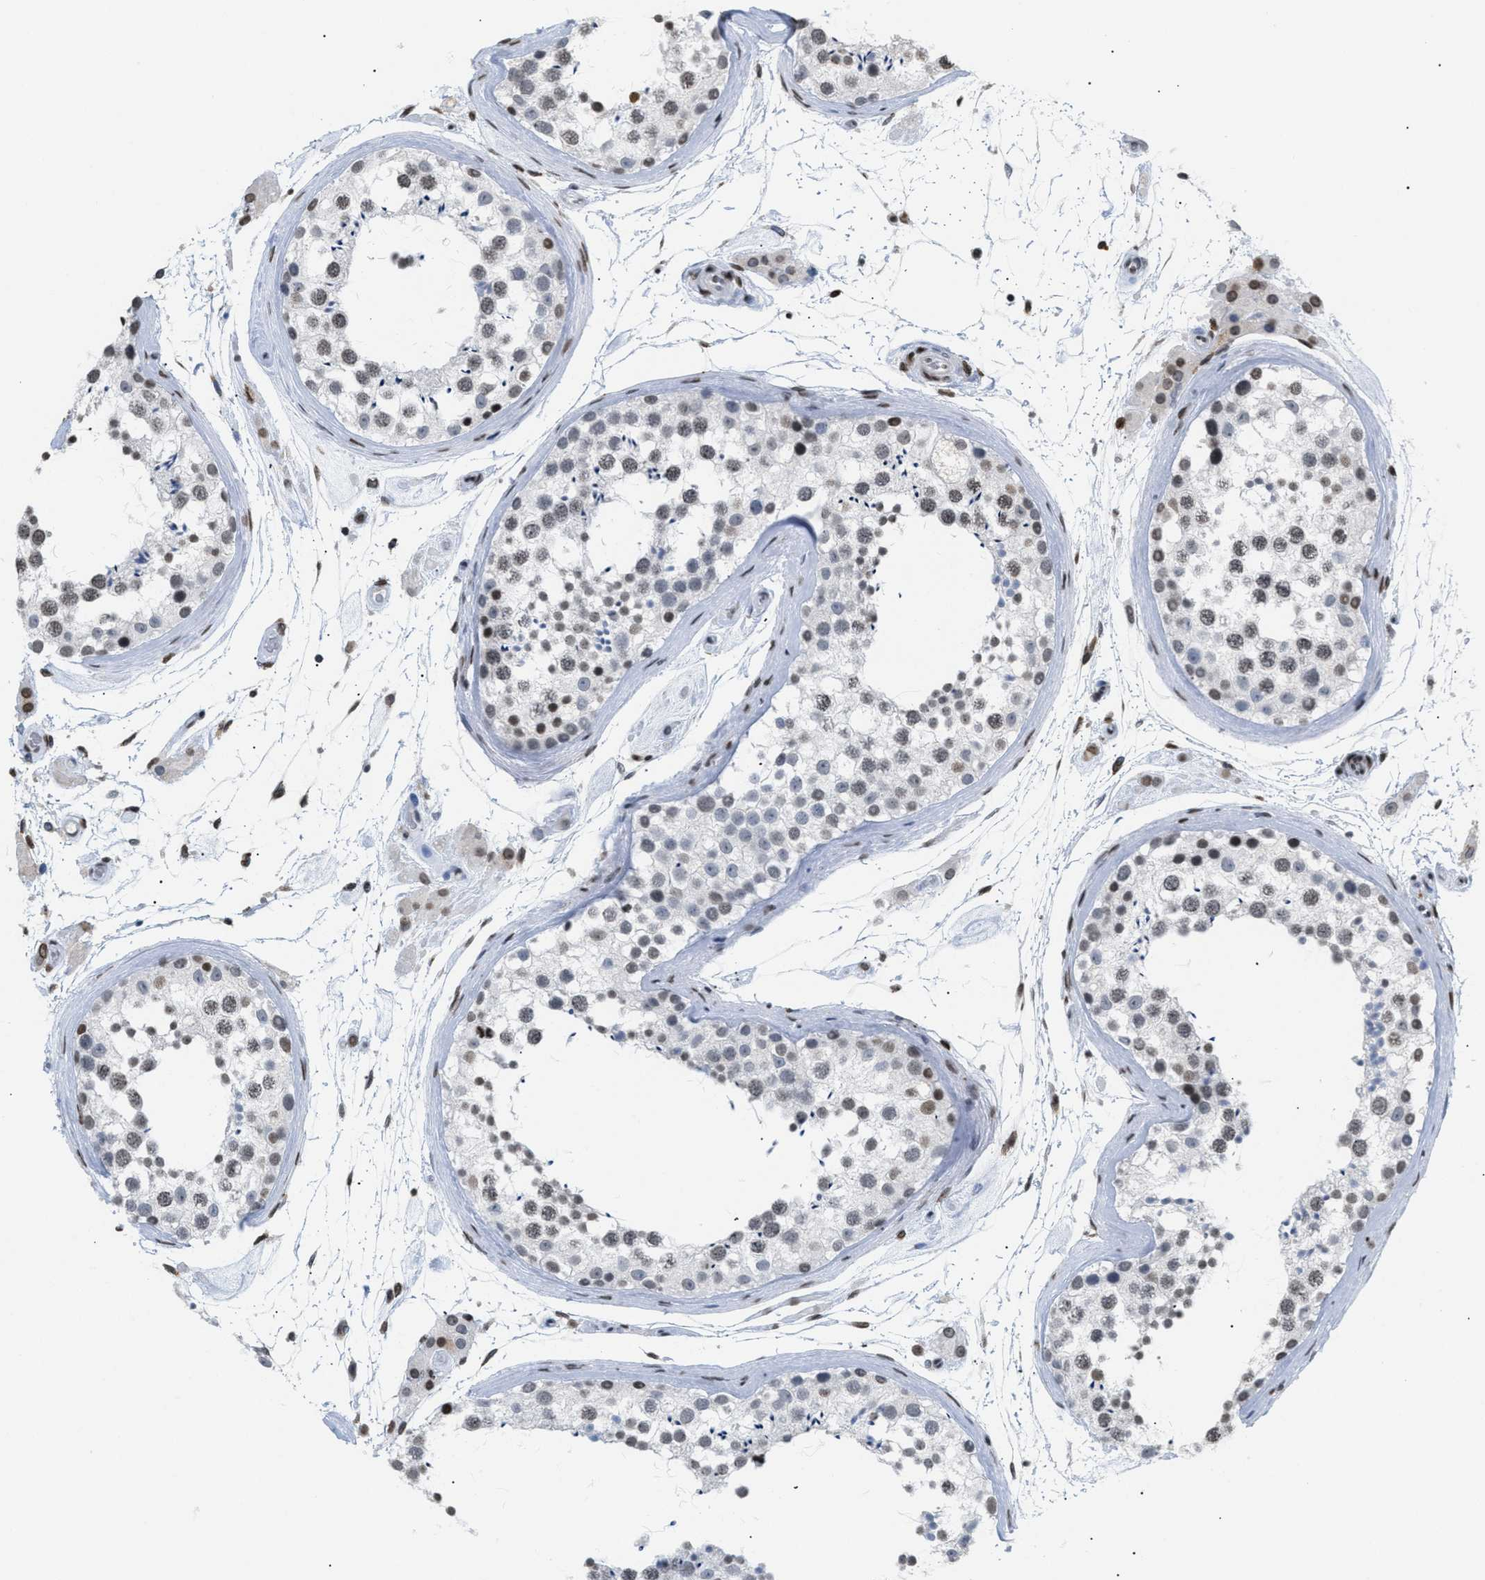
{"staining": {"intensity": "weak", "quantity": ">75%", "location": "nuclear"}, "tissue": "testis", "cell_type": "Cells in seminiferous ducts", "image_type": "normal", "snomed": [{"axis": "morphology", "description": "Normal tissue, NOS"}, {"axis": "topography", "description": "Testis"}], "caption": "Testis was stained to show a protein in brown. There is low levels of weak nuclear positivity in about >75% of cells in seminiferous ducts.", "gene": "HMGN2", "patient": {"sex": "male", "age": 46}}